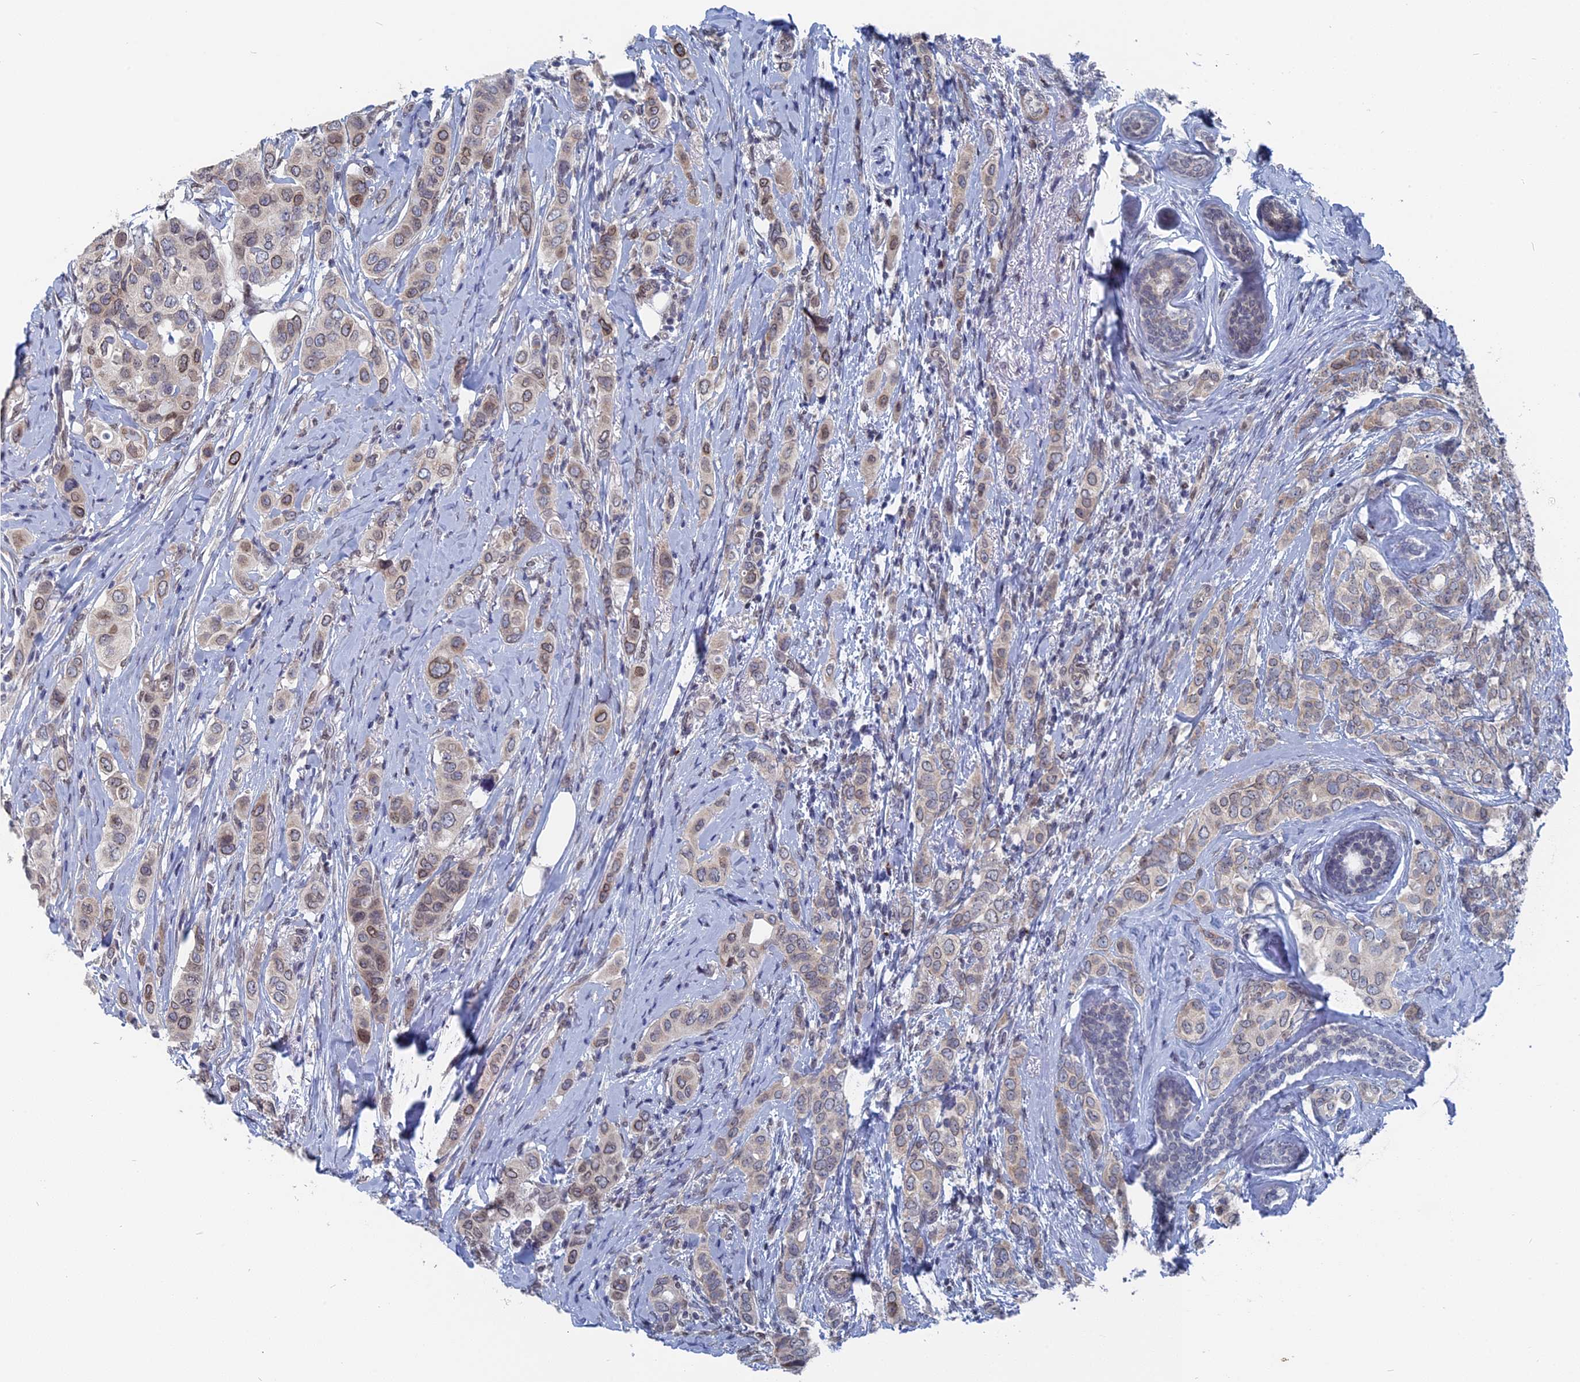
{"staining": {"intensity": "weak", "quantity": "<25%", "location": "cytoplasmic/membranous"}, "tissue": "breast cancer", "cell_type": "Tumor cells", "image_type": "cancer", "snomed": [{"axis": "morphology", "description": "Lobular carcinoma"}, {"axis": "topography", "description": "Breast"}], "caption": "IHC image of breast lobular carcinoma stained for a protein (brown), which displays no positivity in tumor cells.", "gene": "MTRF1", "patient": {"sex": "female", "age": 51}}